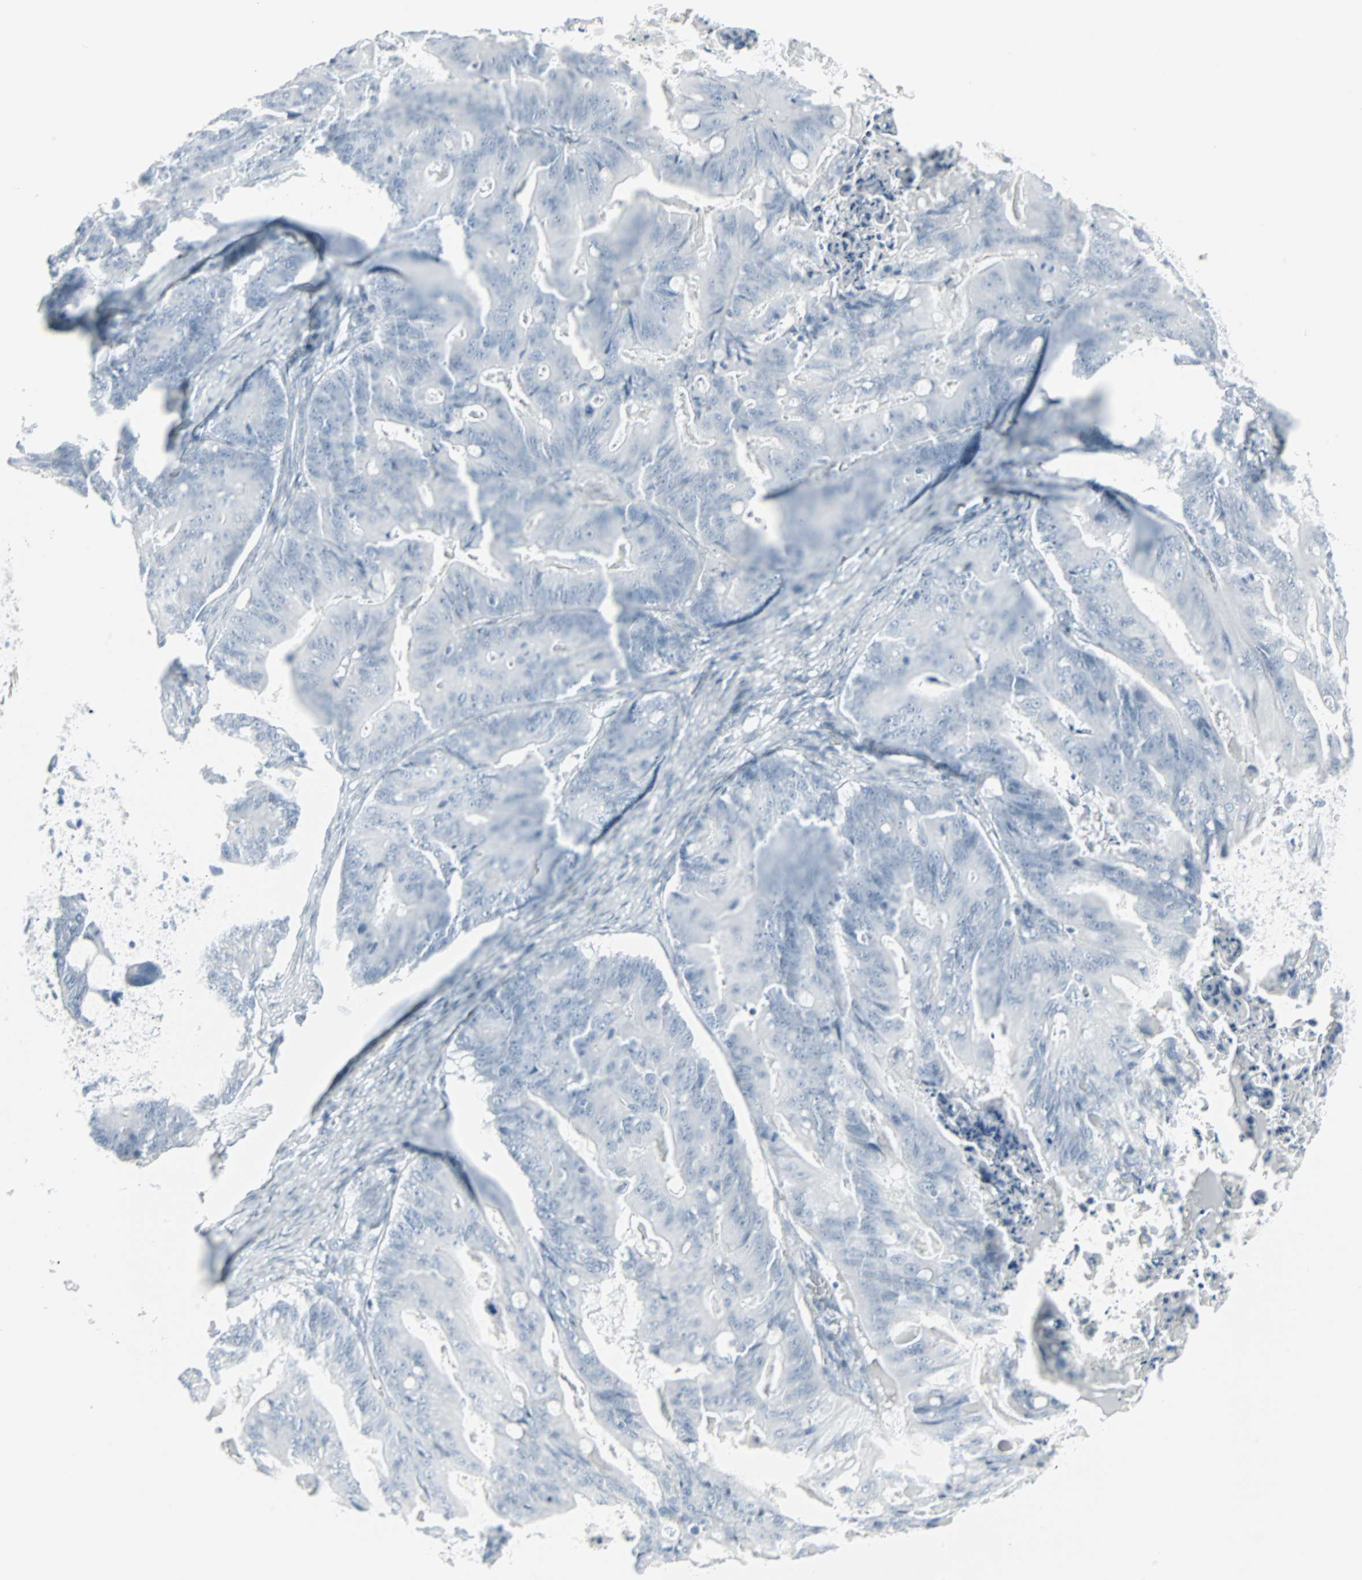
{"staining": {"intensity": "negative", "quantity": "none", "location": "none"}, "tissue": "ovarian cancer", "cell_type": "Tumor cells", "image_type": "cancer", "snomed": [{"axis": "morphology", "description": "Cystadenocarcinoma, mucinous, NOS"}, {"axis": "topography", "description": "Ovary"}], "caption": "Protein analysis of ovarian cancer displays no significant staining in tumor cells. (DAB (3,3'-diaminobenzidine) IHC, high magnification).", "gene": "LANCL3", "patient": {"sex": "female", "age": 37}}